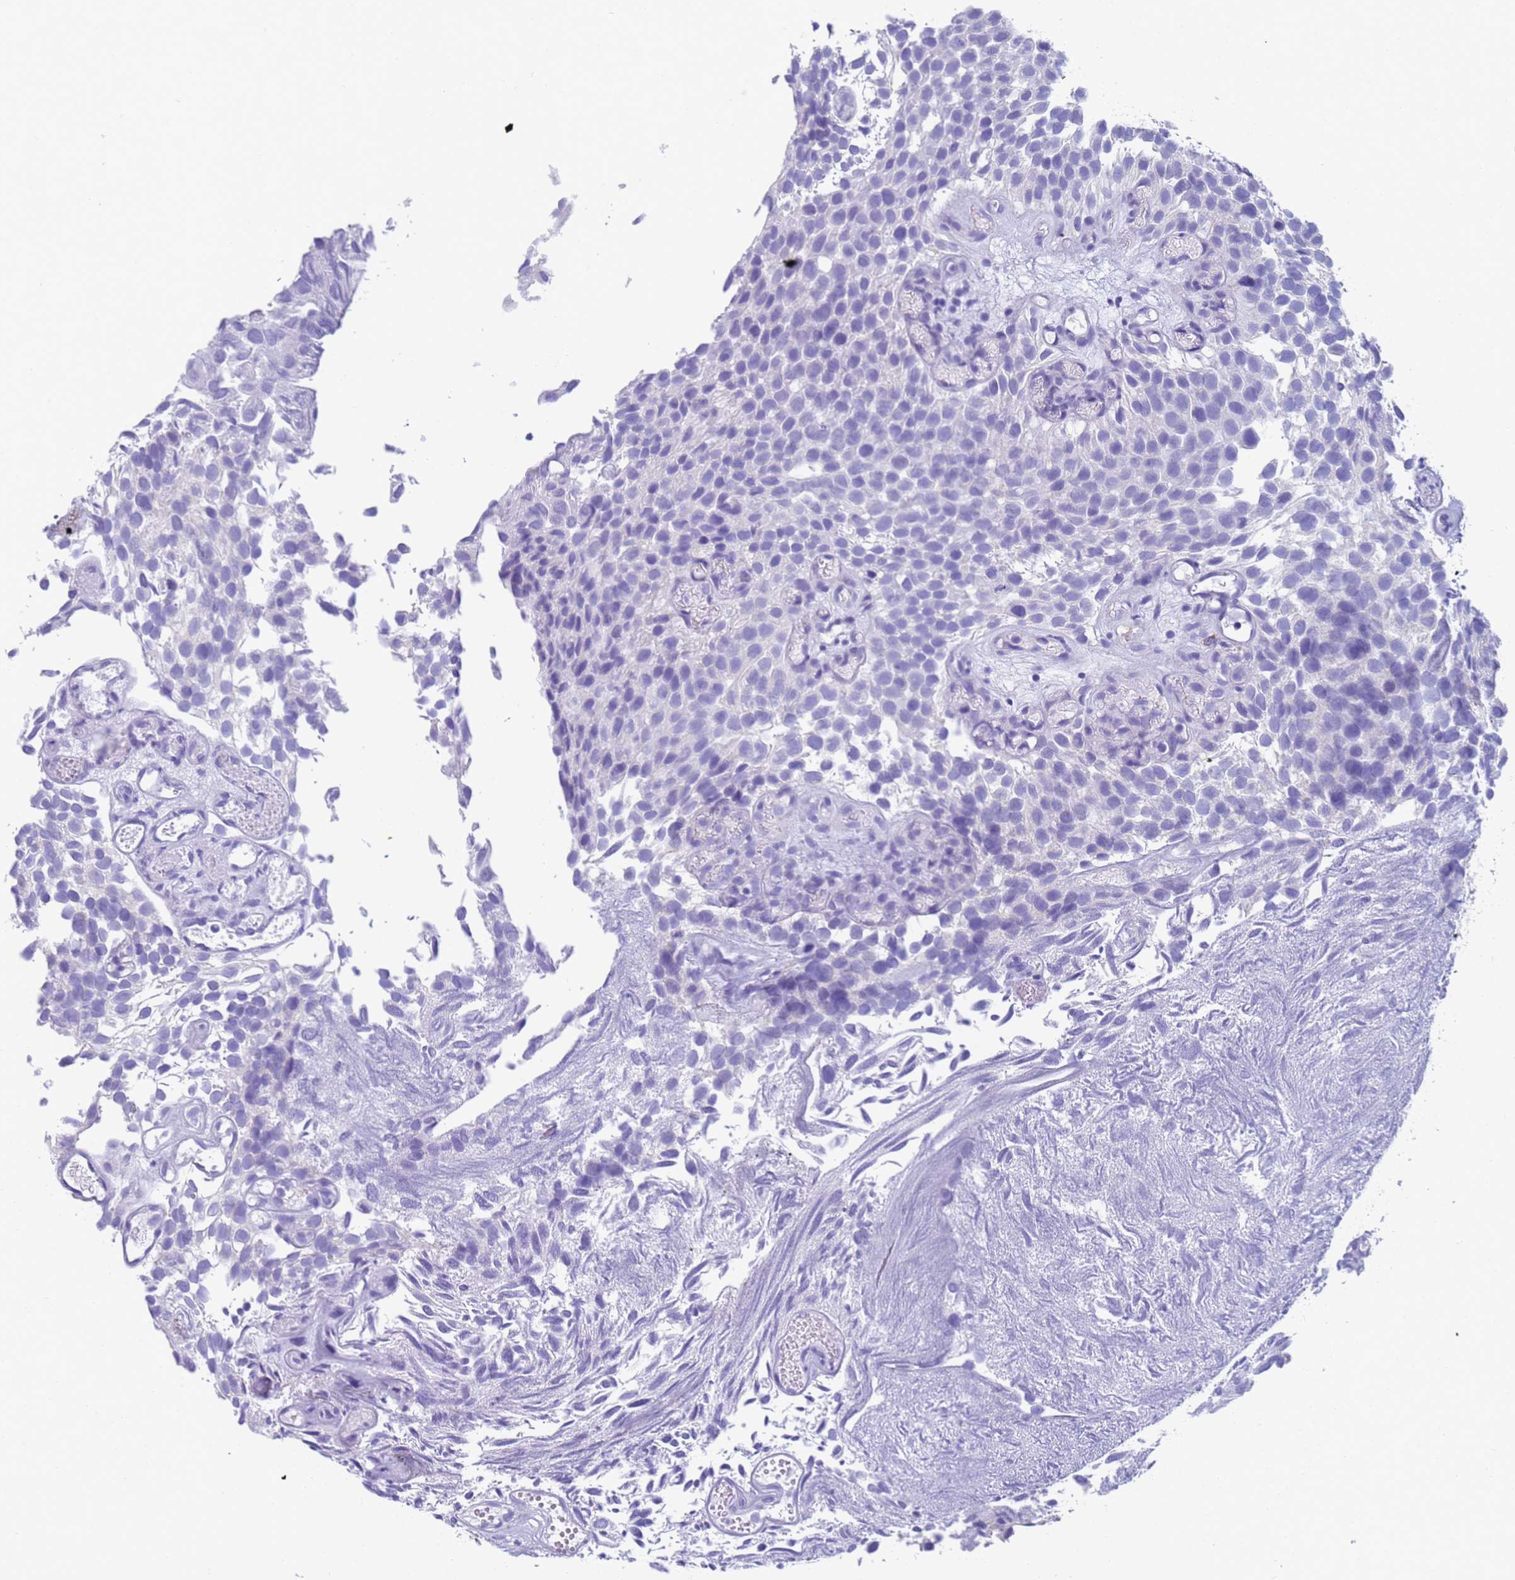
{"staining": {"intensity": "negative", "quantity": "none", "location": "none"}, "tissue": "urothelial cancer", "cell_type": "Tumor cells", "image_type": "cancer", "snomed": [{"axis": "morphology", "description": "Urothelial carcinoma, Low grade"}, {"axis": "topography", "description": "Urinary bladder"}], "caption": "Urothelial carcinoma (low-grade) stained for a protein using IHC reveals no expression tumor cells.", "gene": "RNASE2", "patient": {"sex": "male", "age": 89}}